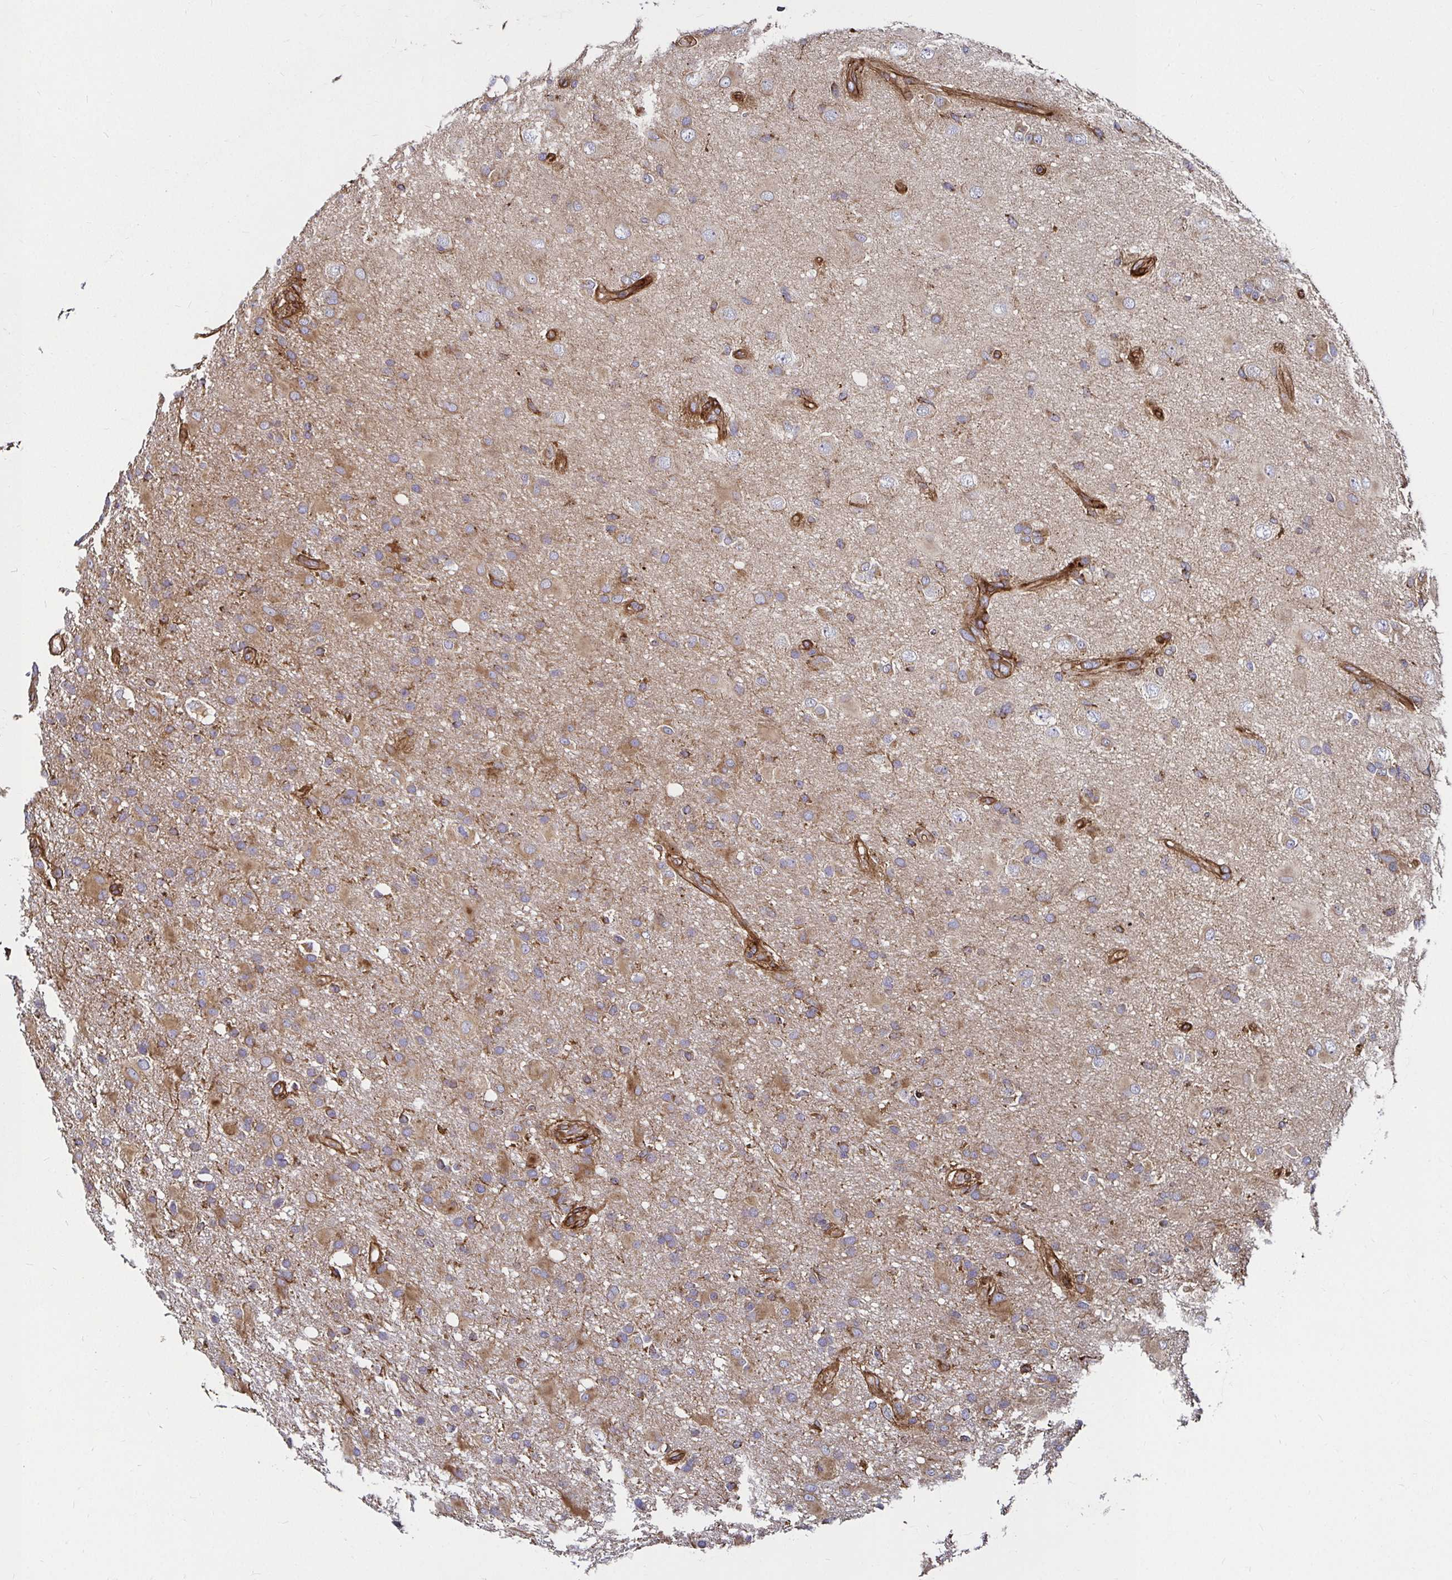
{"staining": {"intensity": "weak", "quantity": "25%-75%", "location": "cytoplasmic/membranous"}, "tissue": "glioma", "cell_type": "Tumor cells", "image_type": "cancer", "snomed": [{"axis": "morphology", "description": "Glioma, malignant, High grade"}, {"axis": "topography", "description": "Brain"}], "caption": "Human glioma stained with a brown dye displays weak cytoplasmic/membranous positive expression in about 25%-75% of tumor cells.", "gene": "SMYD3", "patient": {"sex": "male", "age": 53}}